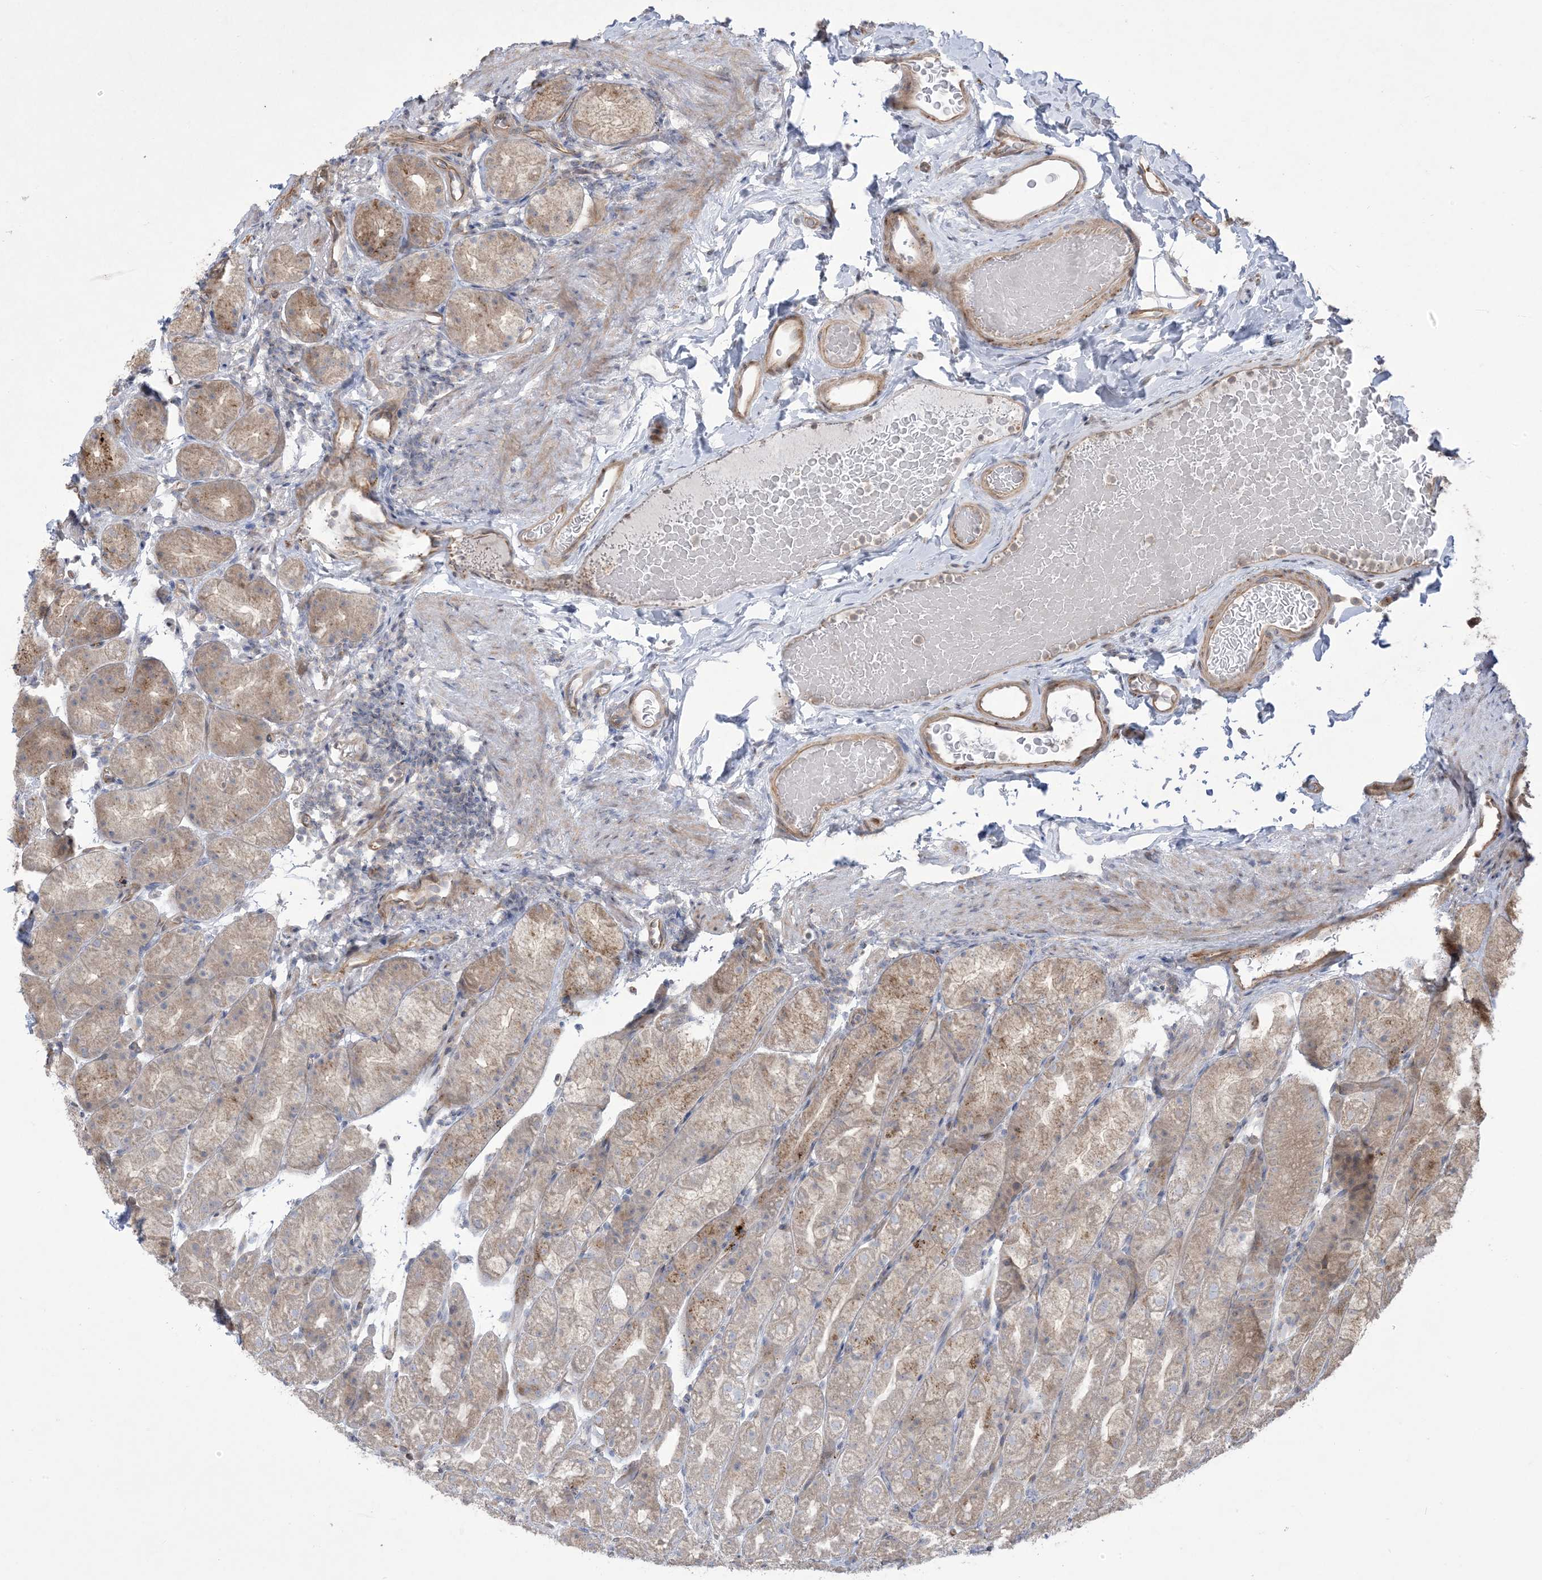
{"staining": {"intensity": "moderate", "quantity": "<25%", "location": "cytoplasmic/membranous"}, "tissue": "stomach", "cell_type": "Glandular cells", "image_type": "normal", "snomed": [{"axis": "morphology", "description": "Normal tissue, NOS"}, {"axis": "topography", "description": "Stomach, upper"}], "caption": "Glandular cells display low levels of moderate cytoplasmic/membranous staining in approximately <25% of cells in unremarkable stomach.", "gene": "KLHL18", "patient": {"sex": "male", "age": 68}}